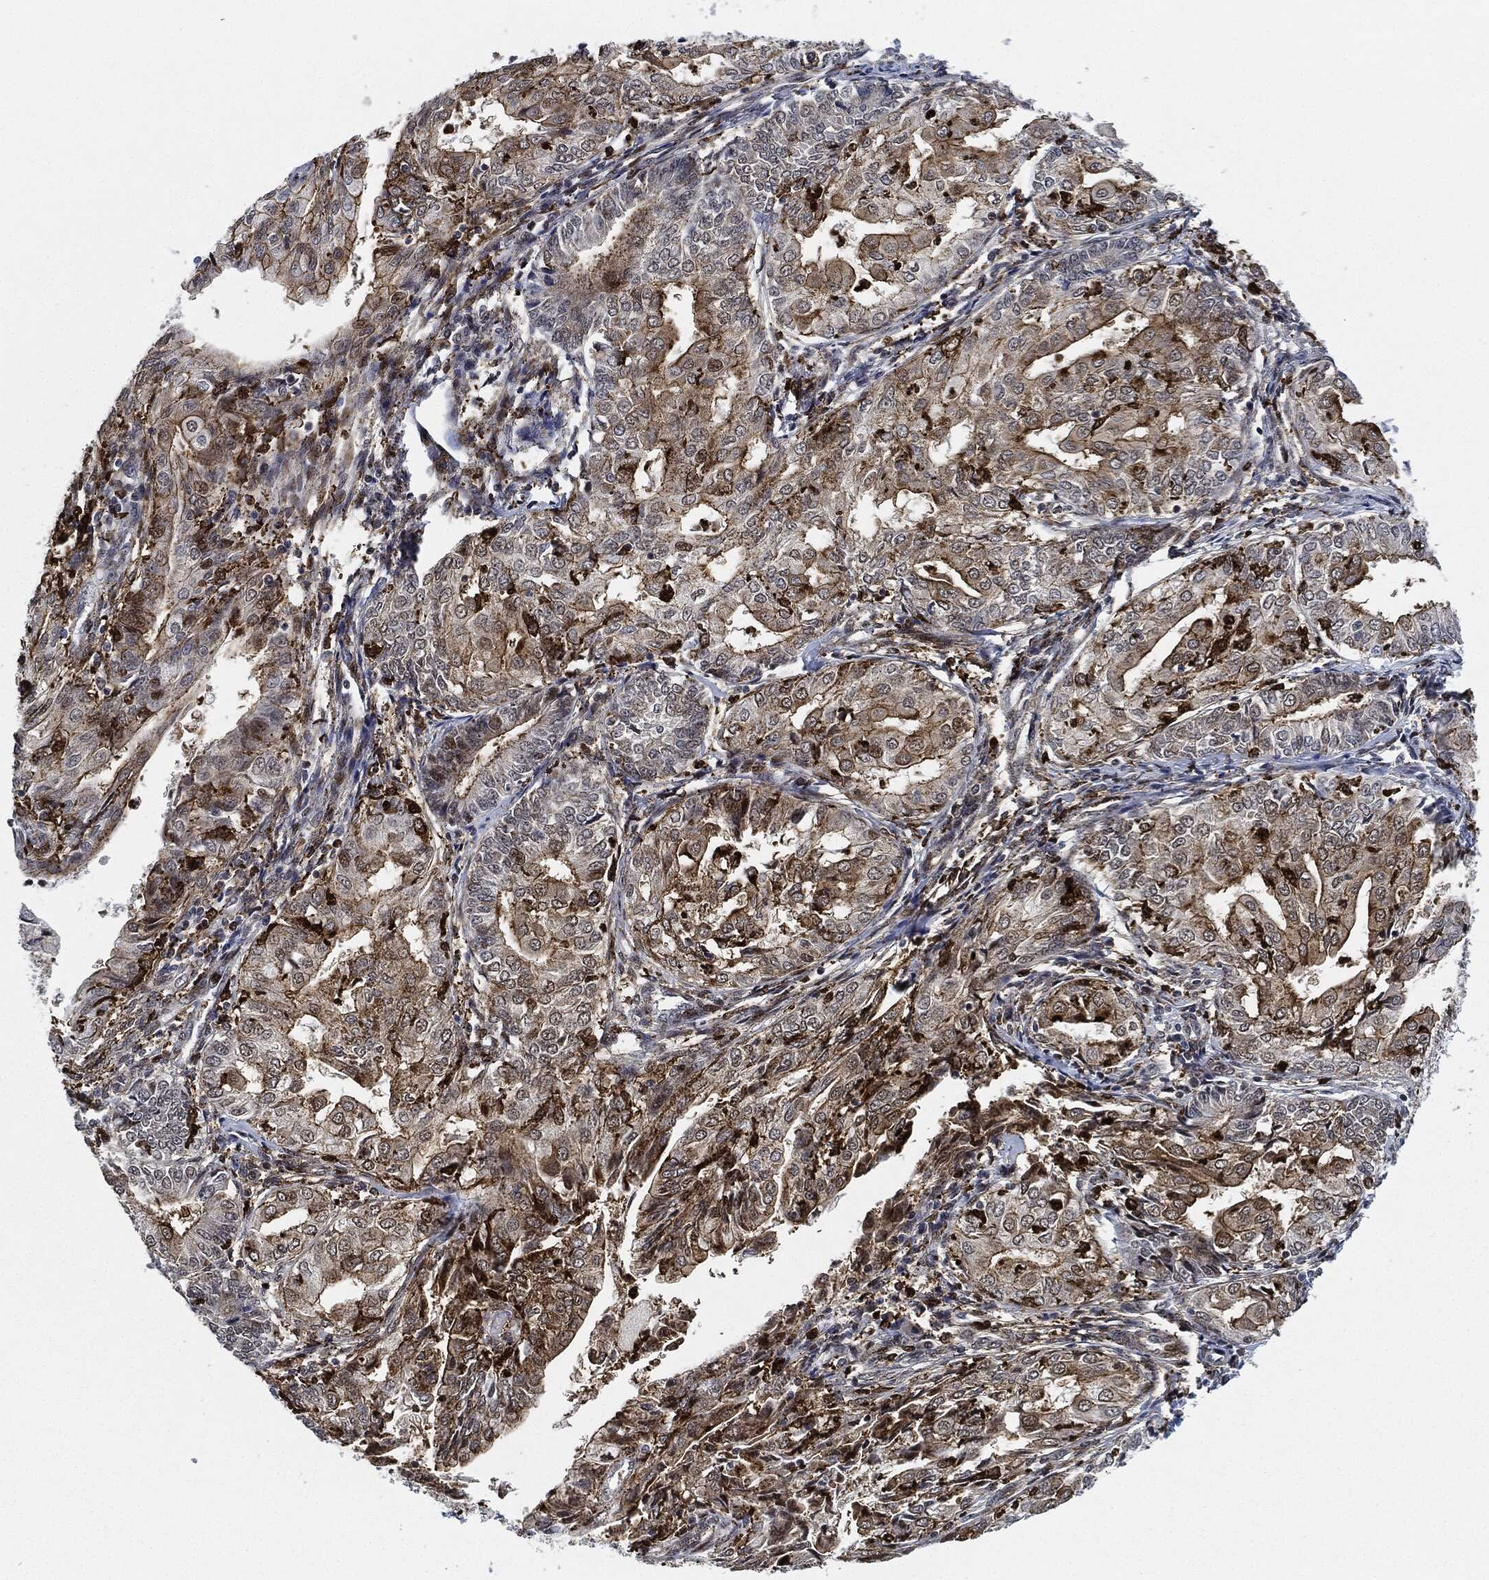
{"staining": {"intensity": "strong", "quantity": "25%-75%", "location": "cytoplasmic/membranous"}, "tissue": "endometrial cancer", "cell_type": "Tumor cells", "image_type": "cancer", "snomed": [{"axis": "morphology", "description": "Adenocarcinoma, NOS"}, {"axis": "topography", "description": "Endometrium"}], "caption": "Strong cytoplasmic/membranous protein expression is present in about 25%-75% of tumor cells in endometrial cancer. Using DAB (brown) and hematoxylin (blue) stains, captured at high magnification using brightfield microscopy.", "gene": "NANOS3", "patient": {"sex": "female", "age": 68}}